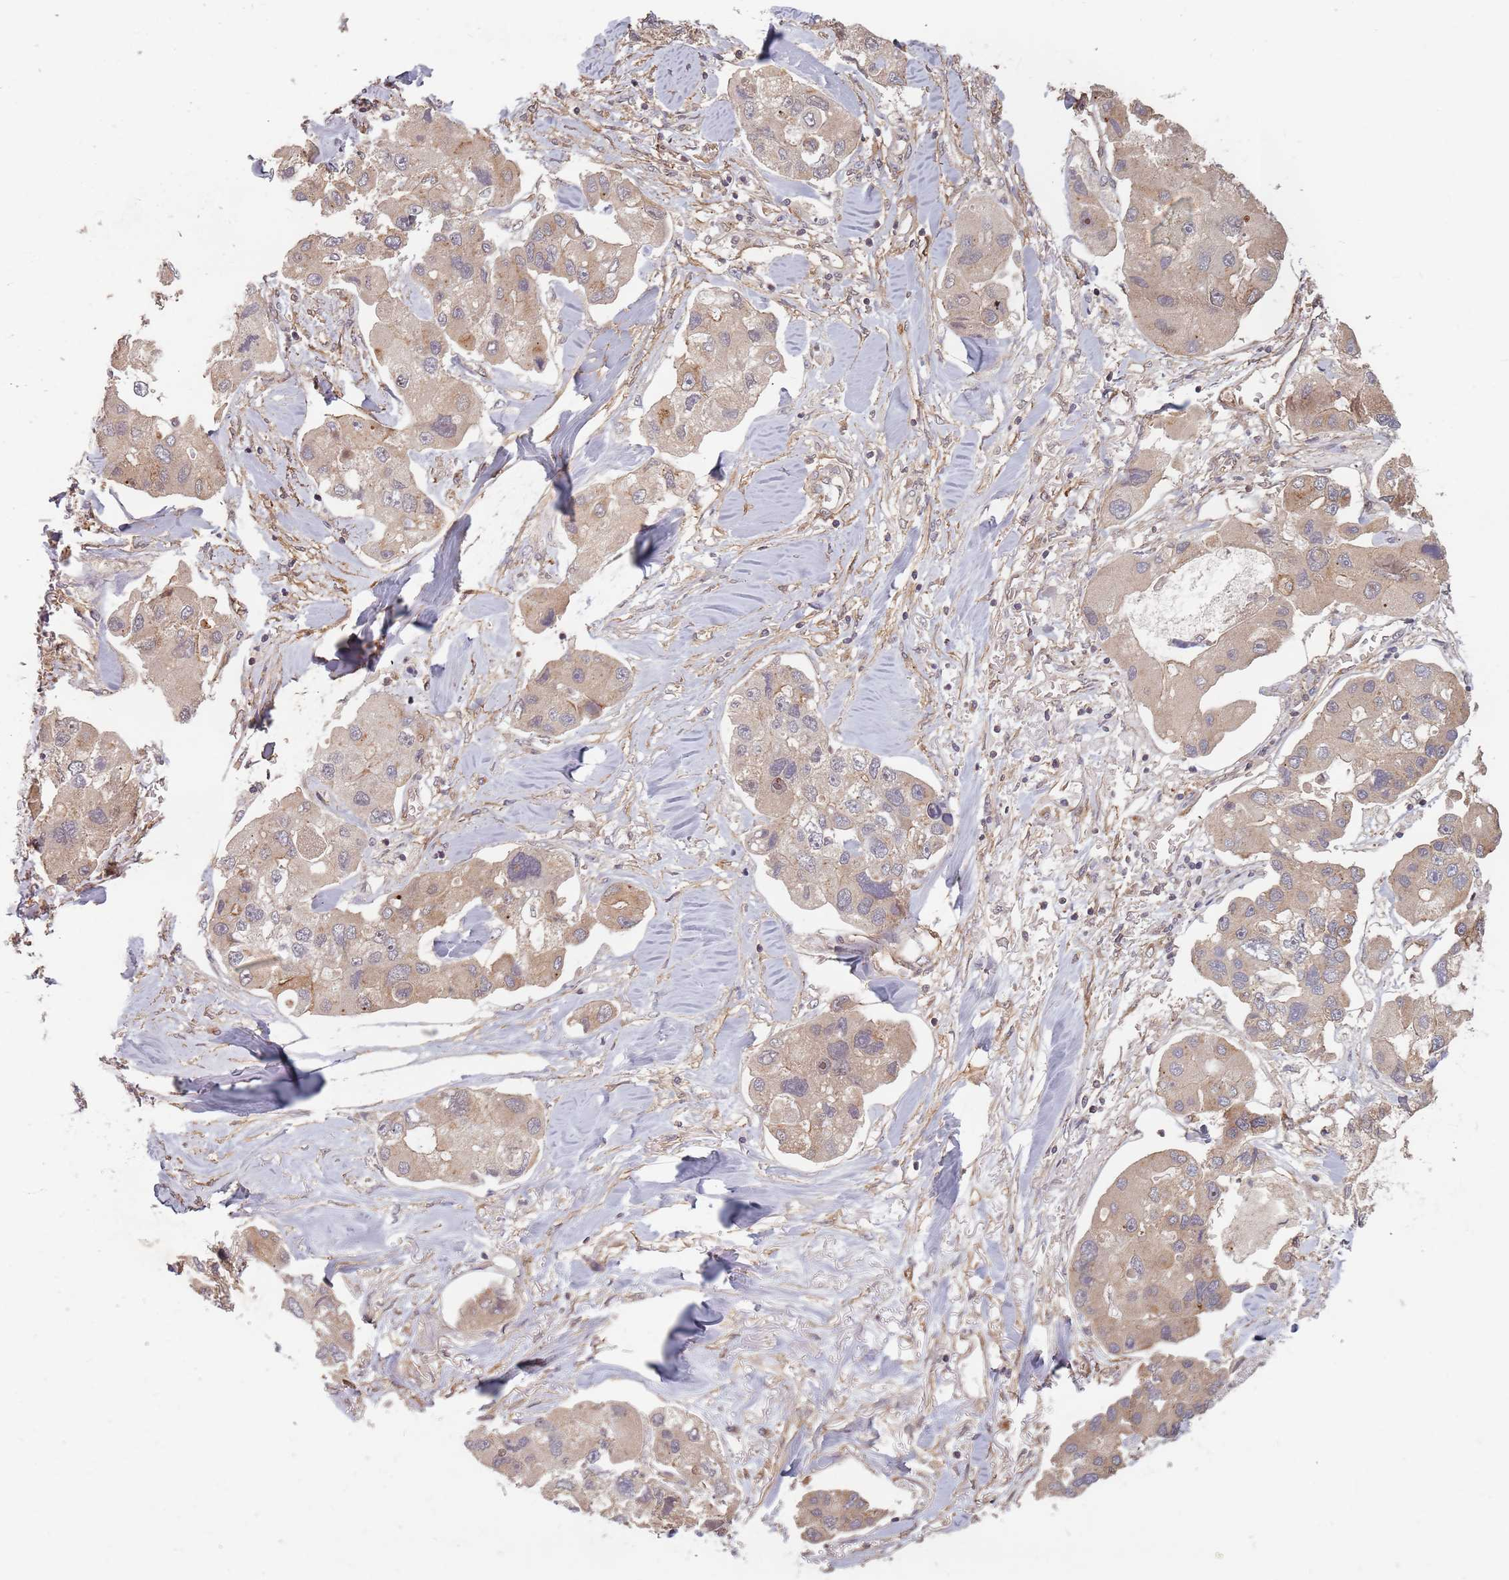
{"staining": {"intensity": "weak", "quantity": "25%-75%", "location": "cytoplasmic/membranous"}, "tissue": "lung cancer", "cell_type": "Tumor cells", "image_type": "cancer", "snomed": [{"axis": "morphology", "description": "Adenocarcinoma, NOS"}, {"axis": "topography", "description": "Lung"}], "caption": "An immunohistochemistry (IHC) photomicrograph of tumor tissue is shown. Protein staining in brown shows weak cytoplasmic/membranous positivity in adenocarcinoma (lung) within tumor cells.", "gene": "C3orf14", "patient": {"sex": "female", "age": 54}}